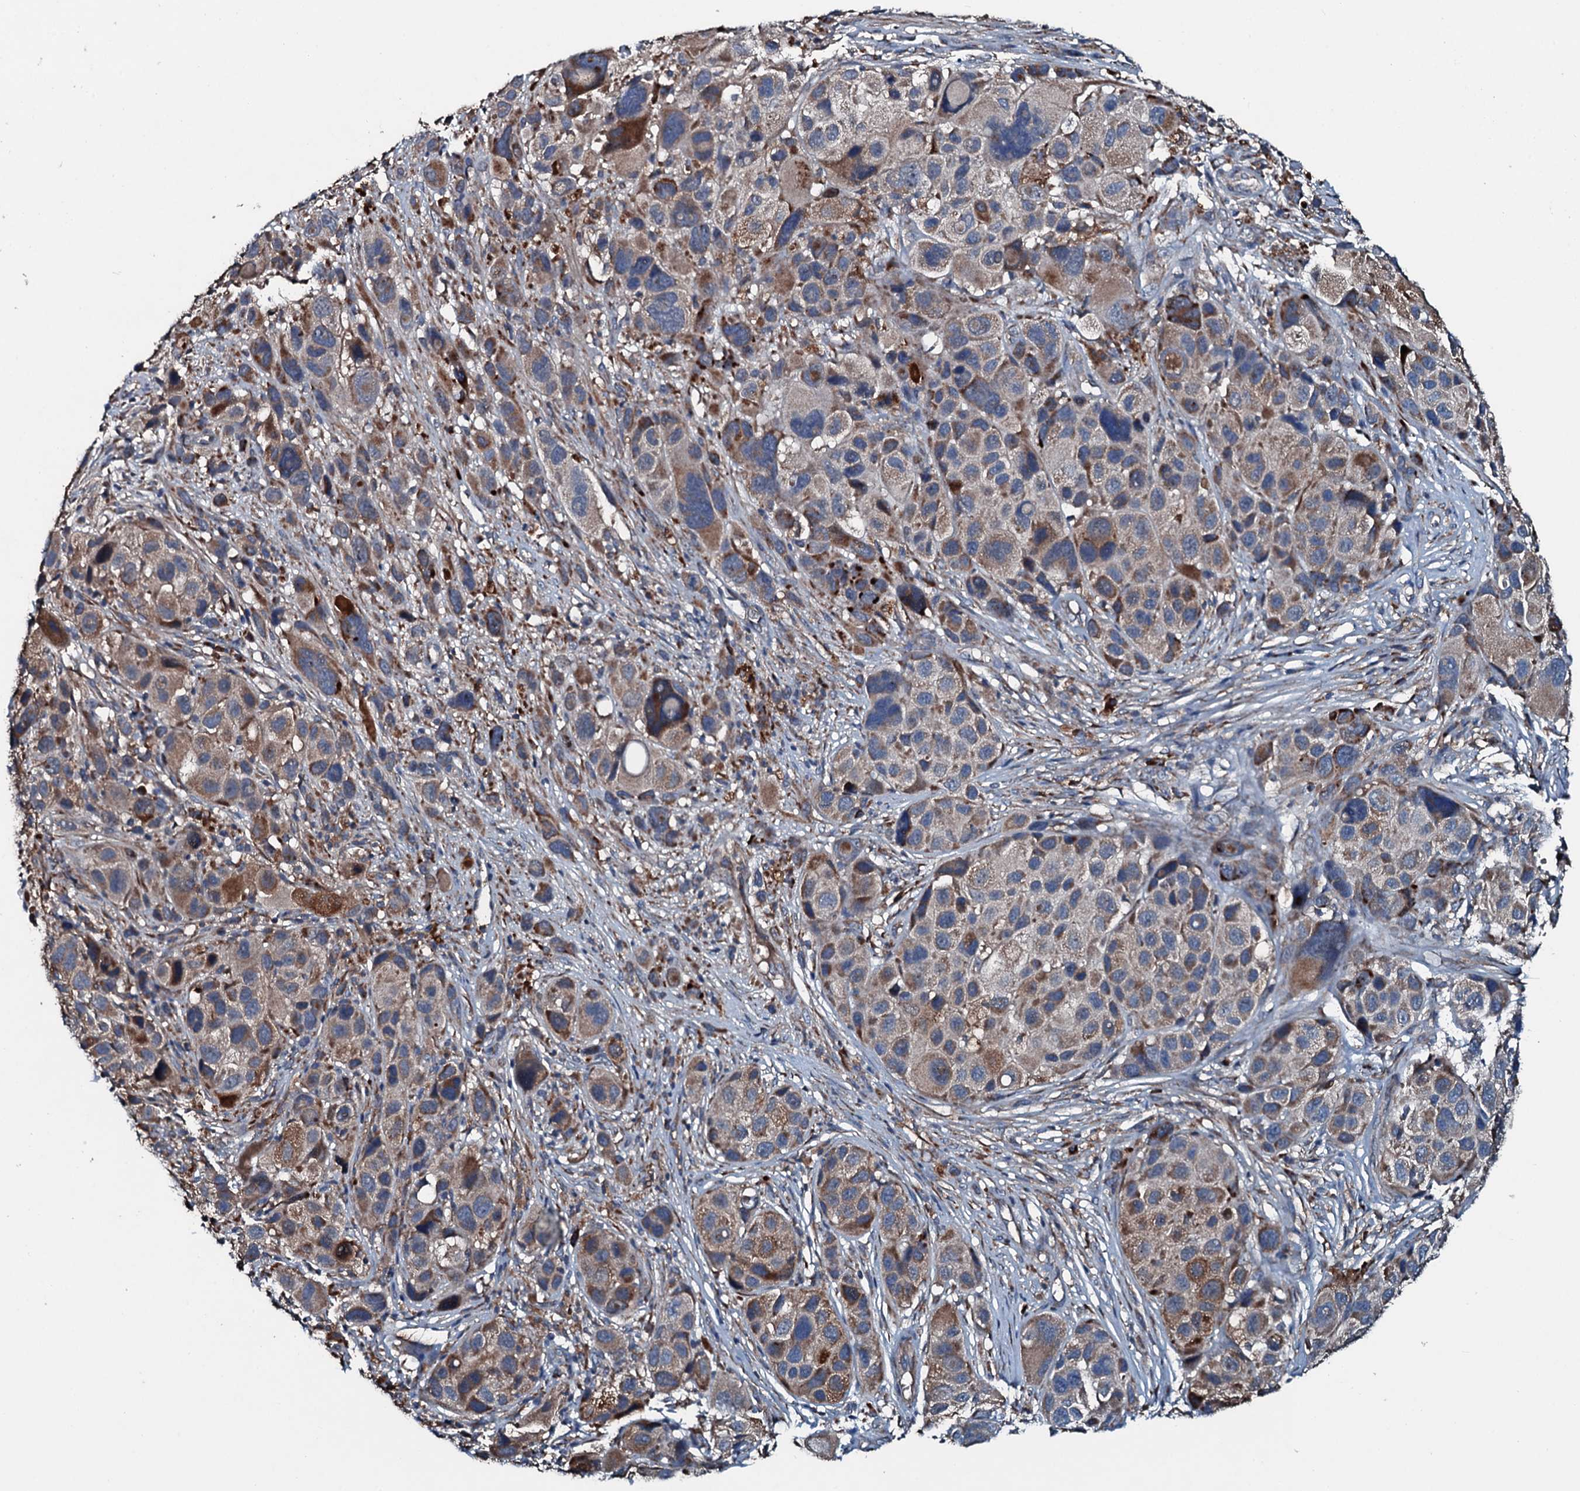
{"staining": {"intensity": "moderate", "quantity": ">75%", "location": "cytoplasmic/membranous"}, "tissue": "melanoma", "cell_type": "Tumor cells", "image_type": "cancer", "snomed": [{"axis": "morphology", "description": "Malignant melanoma, NOS"}, {"axis": "topography", "description": "Skin of trunk"}], "caption": "A photomicrograph of melanoma stained for a protein reveals moderate cytoplasmic/membranous brown staining in tumor cells. (IHC, brightfield microscopy, high magnification).", "gene": "ACSS3", "patient": {"sex": "male", "age": 71}}